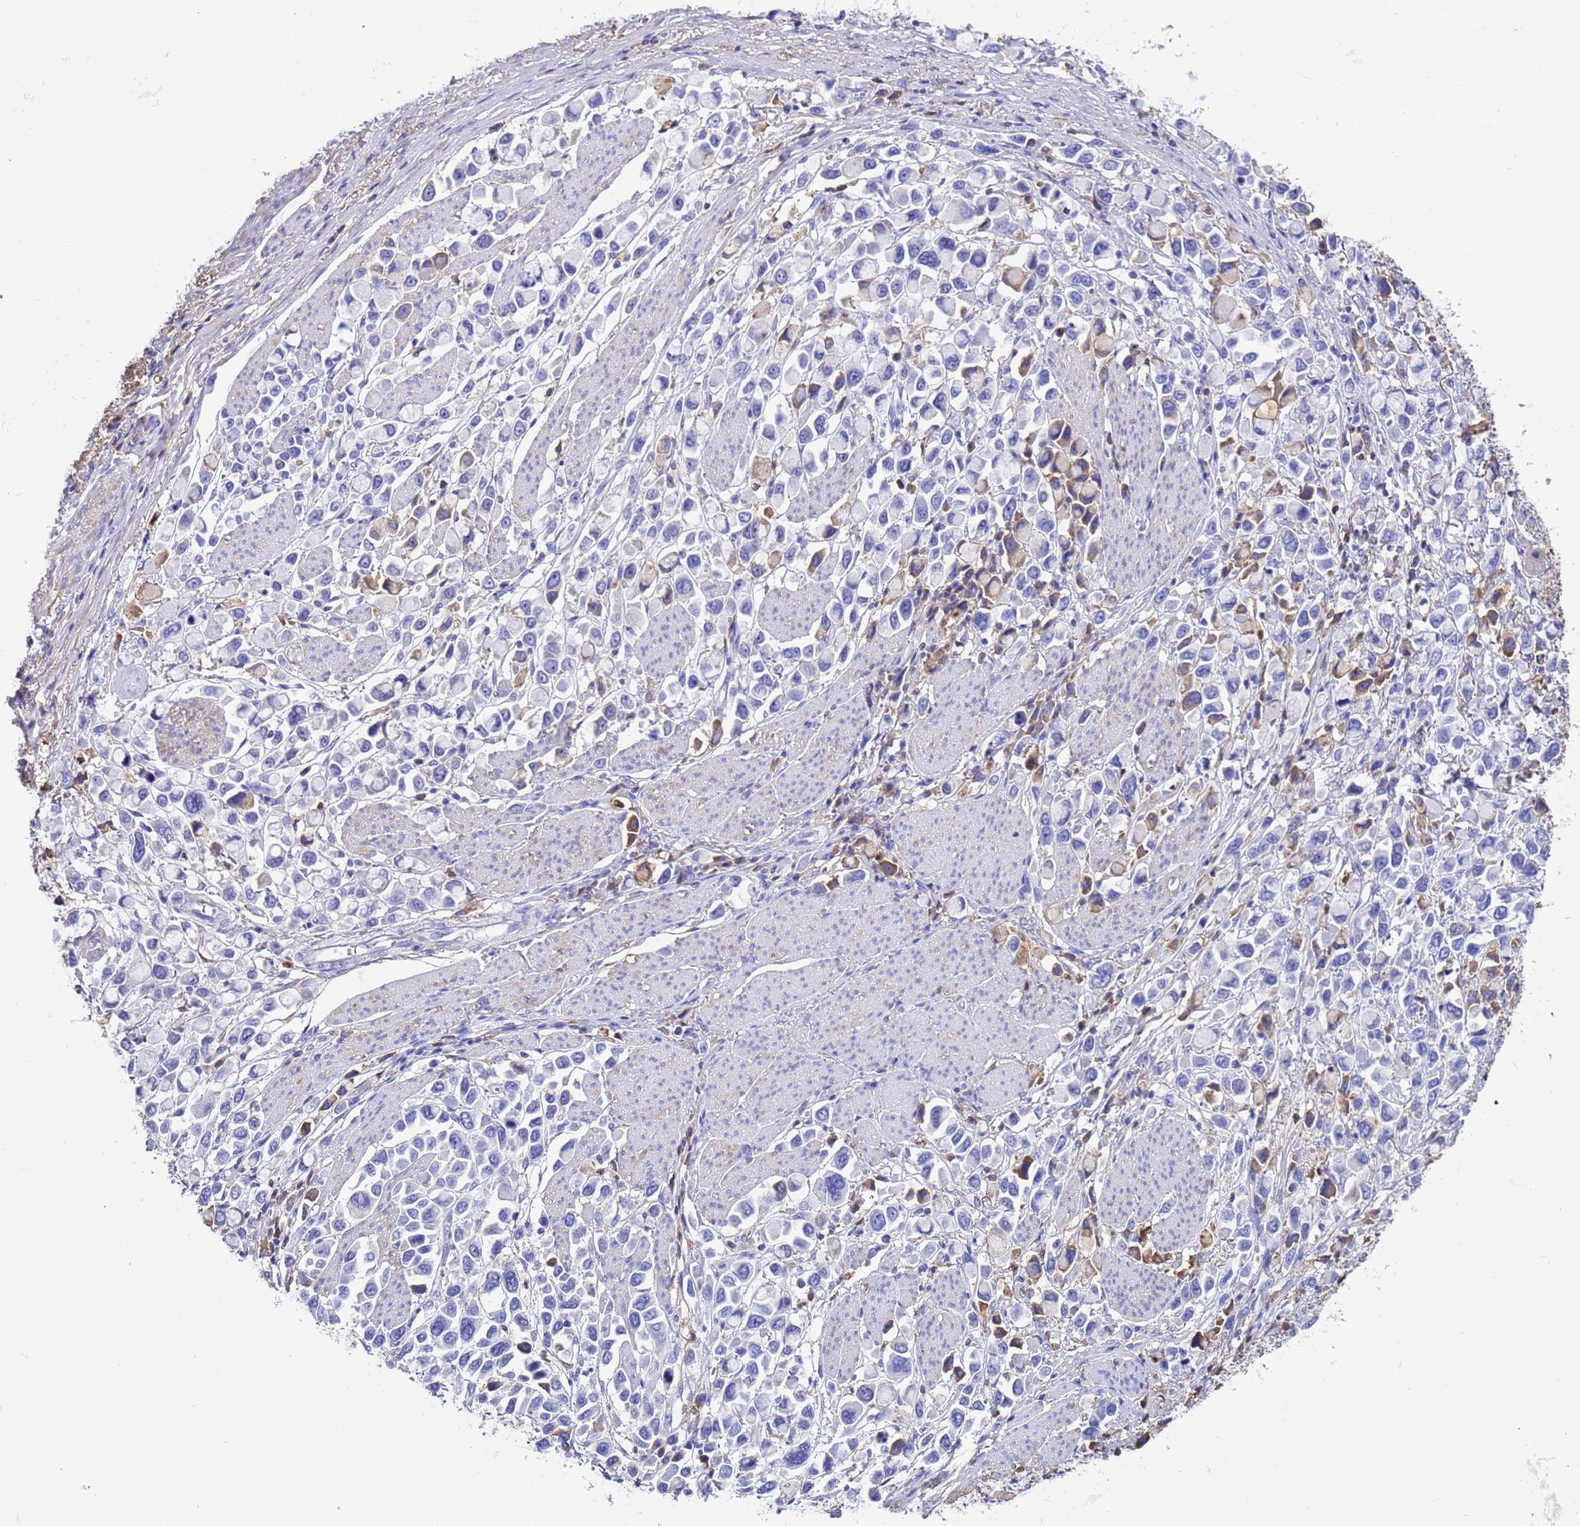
{"staining": {"intensity": "weak", "quantity": "<25%", "location": "cytoplasmic/membranous"}, "tissue": "stomach cancer", "cell_type": "Tumor cells", "image_type": "cancer", "snomed": [{"axis": "morphology", "description": "Adenocarcinoma, NOS"}, {"axis": "topography", "description": "Stomach"}], "caption": "IHC photomicrograph of human stomach cancer stained for a protein (brown), which reveals no positivity in tumor cells. The staining is performed using DAB brown chromogen with nuclei counter-stained in using hematoxylin.", "gene": "H1-7", "patient": {"sex": "female", "age": 81}}